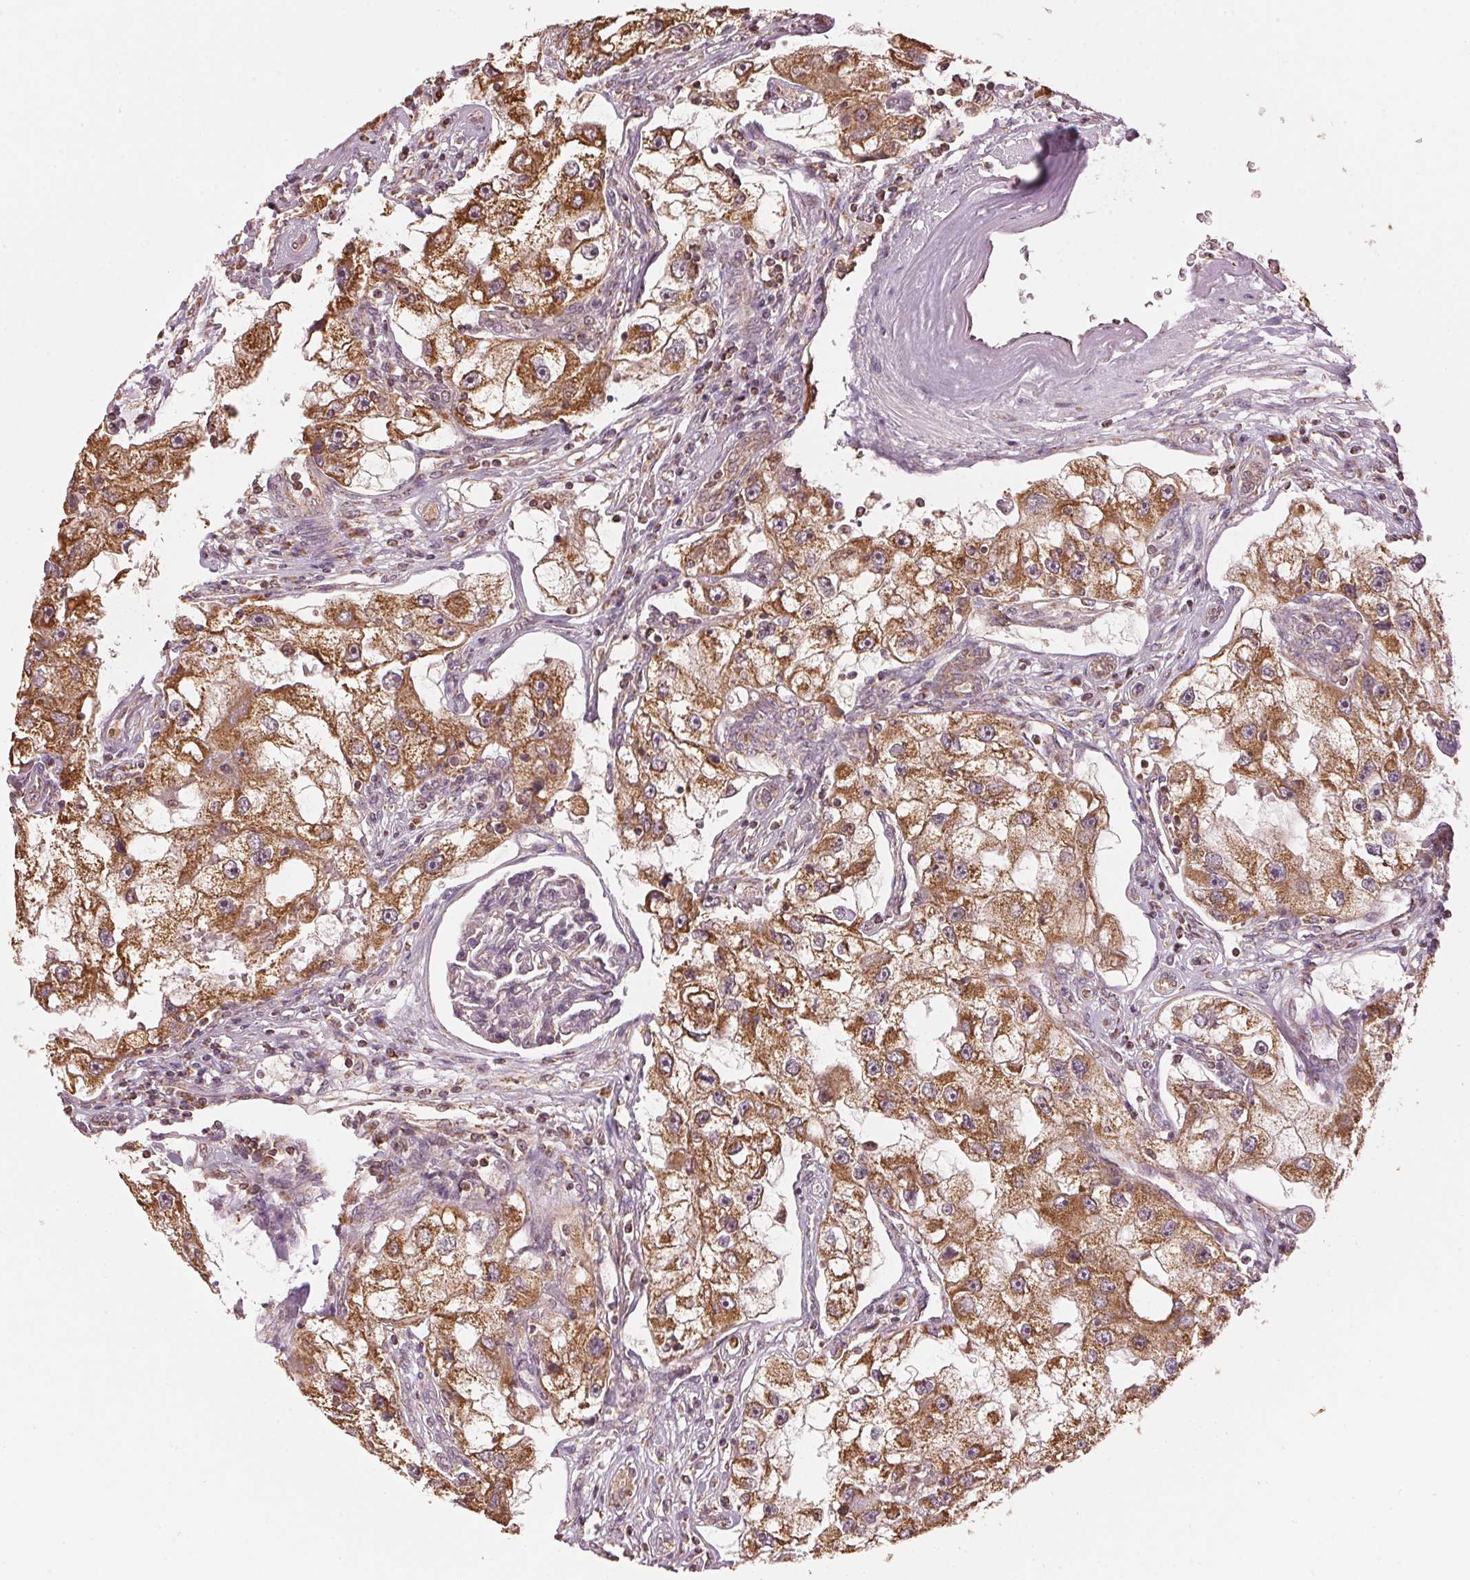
{"staining": {"intensity": "moderate", "quantity": ">75%", "location": "cytoplasmic/membranous"}, "tissue": "renal cancer", "cell_type": "Tumor cells", "image_type": "cancer", "snomed": [{"axis": "morphology", "description": "Adenocarcinoma, NOS"}, {"axis": "topography", "description": "Kidney"}], "caption": "High-magnification brightfield microscopy of renal cancer stained with DAB (3,3'-diaminobenzidine) (brown) and counterstained with hematoxylin (blue). tumor cells exhibit moderate cytoplasmic/membranous staining is seen in about>75% of cells.", "gene": "ARHGAP6", "patient": {"sex": "male", "age": 63}}